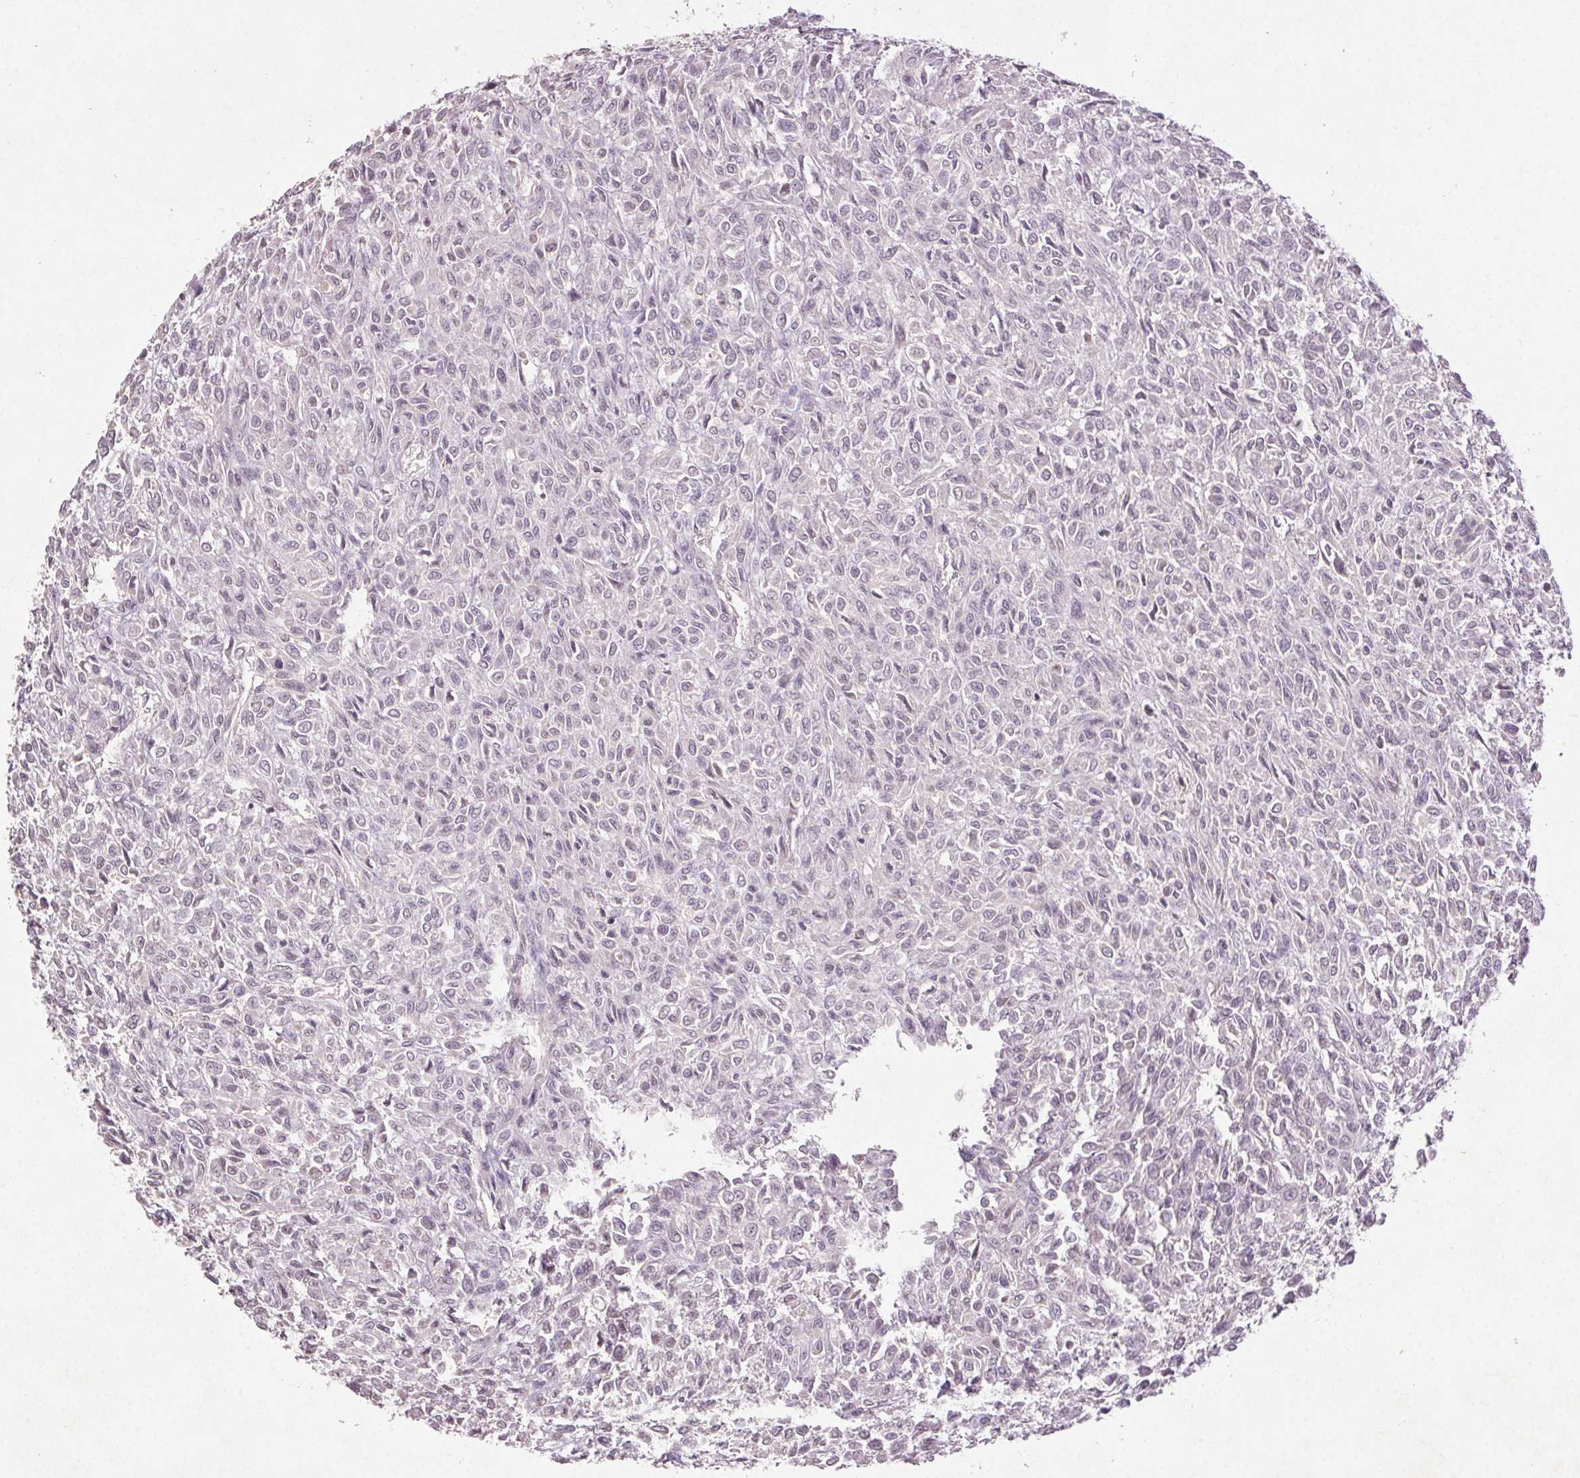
{"staining": {"intensity": "negative", "quantity": "none", "location": "none"}, "tissue": "renal cancer", "cell_type": "Tumor cells", "image_type": "cancer", "snomed": [{"axis": "morphology", "description": "Adenocarcinoma, NOS"}, {"axis": "topography", "description": "Kidney"}], "caption": "A high-resolution photomicrograph shows IHC staining of renal cancer (adenocarcinoma), which reveals no significant staining in tumor cells. The staining was performed using DAB (3,3'-diaminobenzidine) to visualize the protein expression in brown, while the nuclei were stained in blue with hematoxylin (Magnification: 20x).", "gene": "KLRC3", "patient": {"sex": "male", "age": 58}}